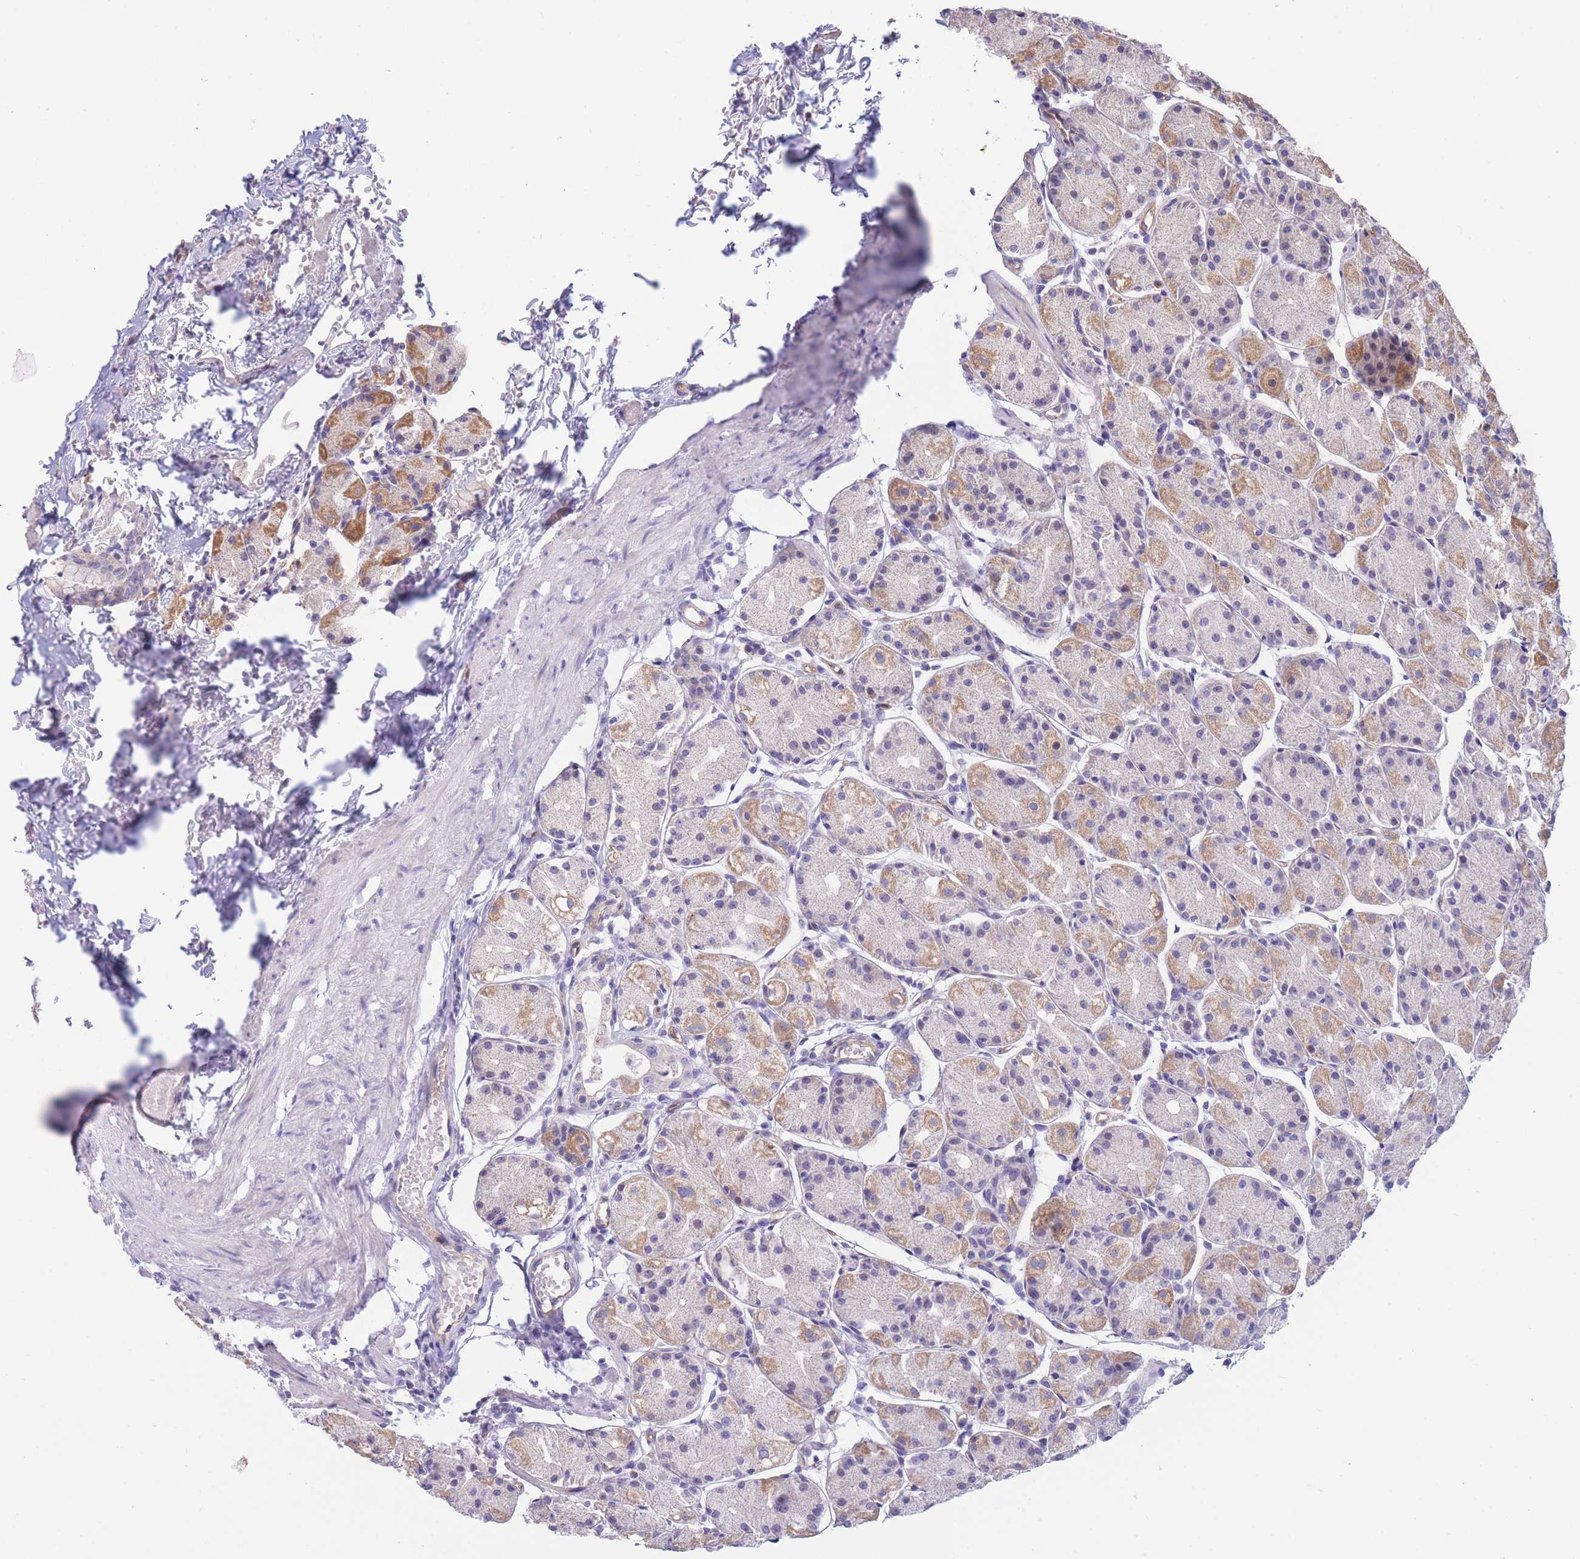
{"staining": {"intensity": "moderate", "quantity": "25%-75%", "location": "cytoplasmic/membranous"}, "tissue": "stomach", "cell_type": "Glandular cells", "image_type": "normal", "snomed": [{"axis": "morphology", "description": "Normal tissue, NOS"}, {"axis": "topography", "description": "Stomach, upper"}], "caption": "The histopathology image demonstrates staining of normal stomach, revealing moderate cytoplasmic/membranous protein expression (brown color) within glandular cells. (brown staining indicates protein expression, while blue staining denotes nuclei).", "gene": "SULT1A1", "patient": {"sex": "male", "age": 47}}